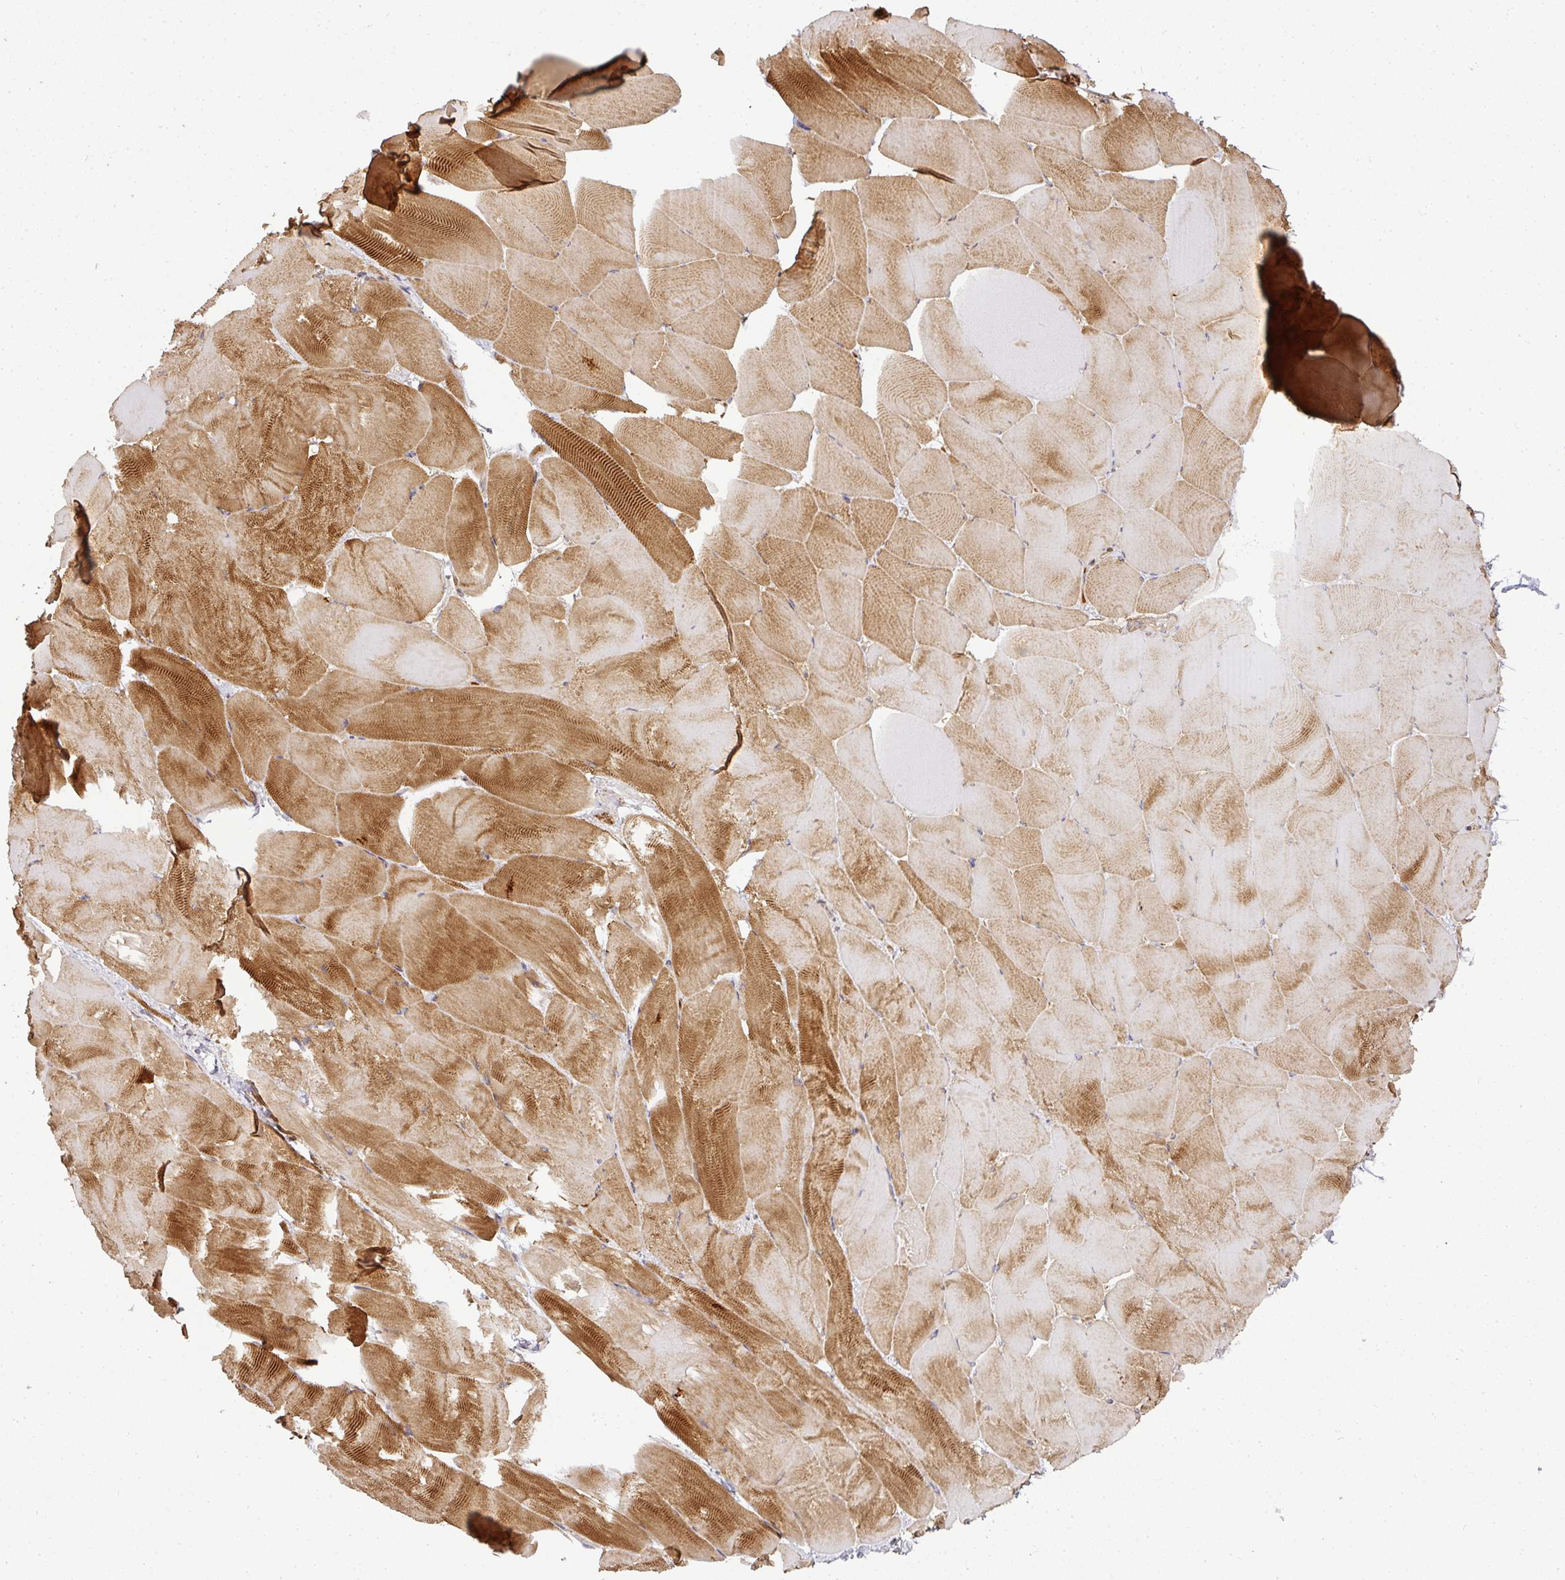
{"staining": {"intensity": "moderate", "quantity": "25%-75%", "location": "cytoplasmic/membranous"}, "tissue": "skeletal muscle", "cell_type": "Myocytes", "image_type": "normal", "snomed": [{"axis": "morphology", "description": "Normal tissue, NOS"}, {"axis": "topography", "description": "Skeletal muscle"}], "caption": "Skeletal muscle stained with DAB immunohistochemistry (IHC) exhibits medium levels of moderate cytoplasmic/membranous staining in approximately 25%-75% of myocytes.", "gene": "MALSU1", "patient": {"sex": "female", "age": 64}}